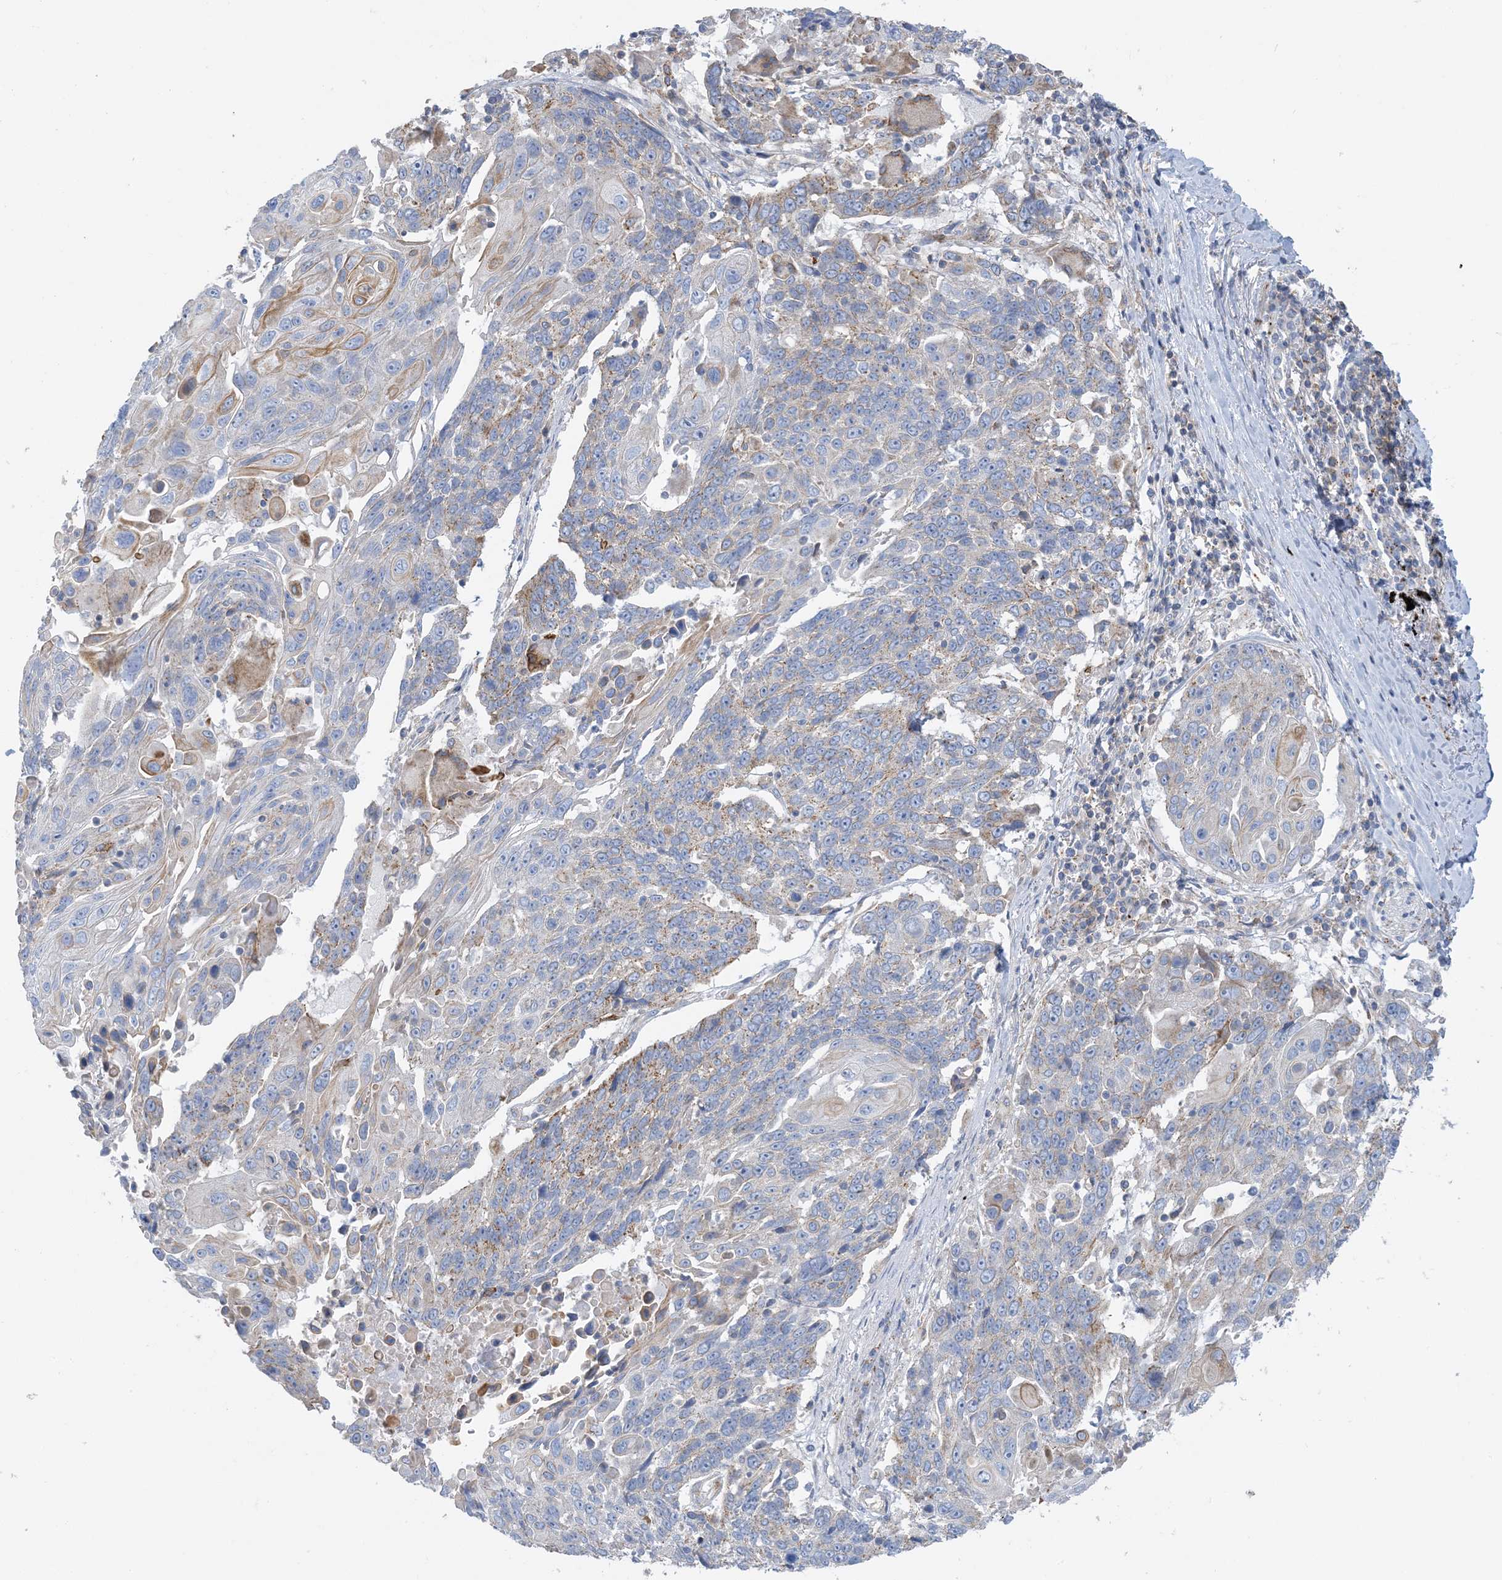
{"staining": {"intensity": "weak", "quantity": "<25%", "location": "cytoplasmic/membranous"}, "tissue": "lung cancer", "cell_type": "Tumor cells", "image_type": "cancer", "snomed": [{"axis": "morphology", "description": "Squamous cell carcinoma, NOS"}, {"axis": "topography", "description": "Lung"}], "caption": "Squamous cell carcinoma (lung) was stained to show a protein in brown. There is no significant positivity in tumor cells. Nuclei are stained in blue.", "gene": "CALHM5", "patient": {"sex": "male", "age": 66}}